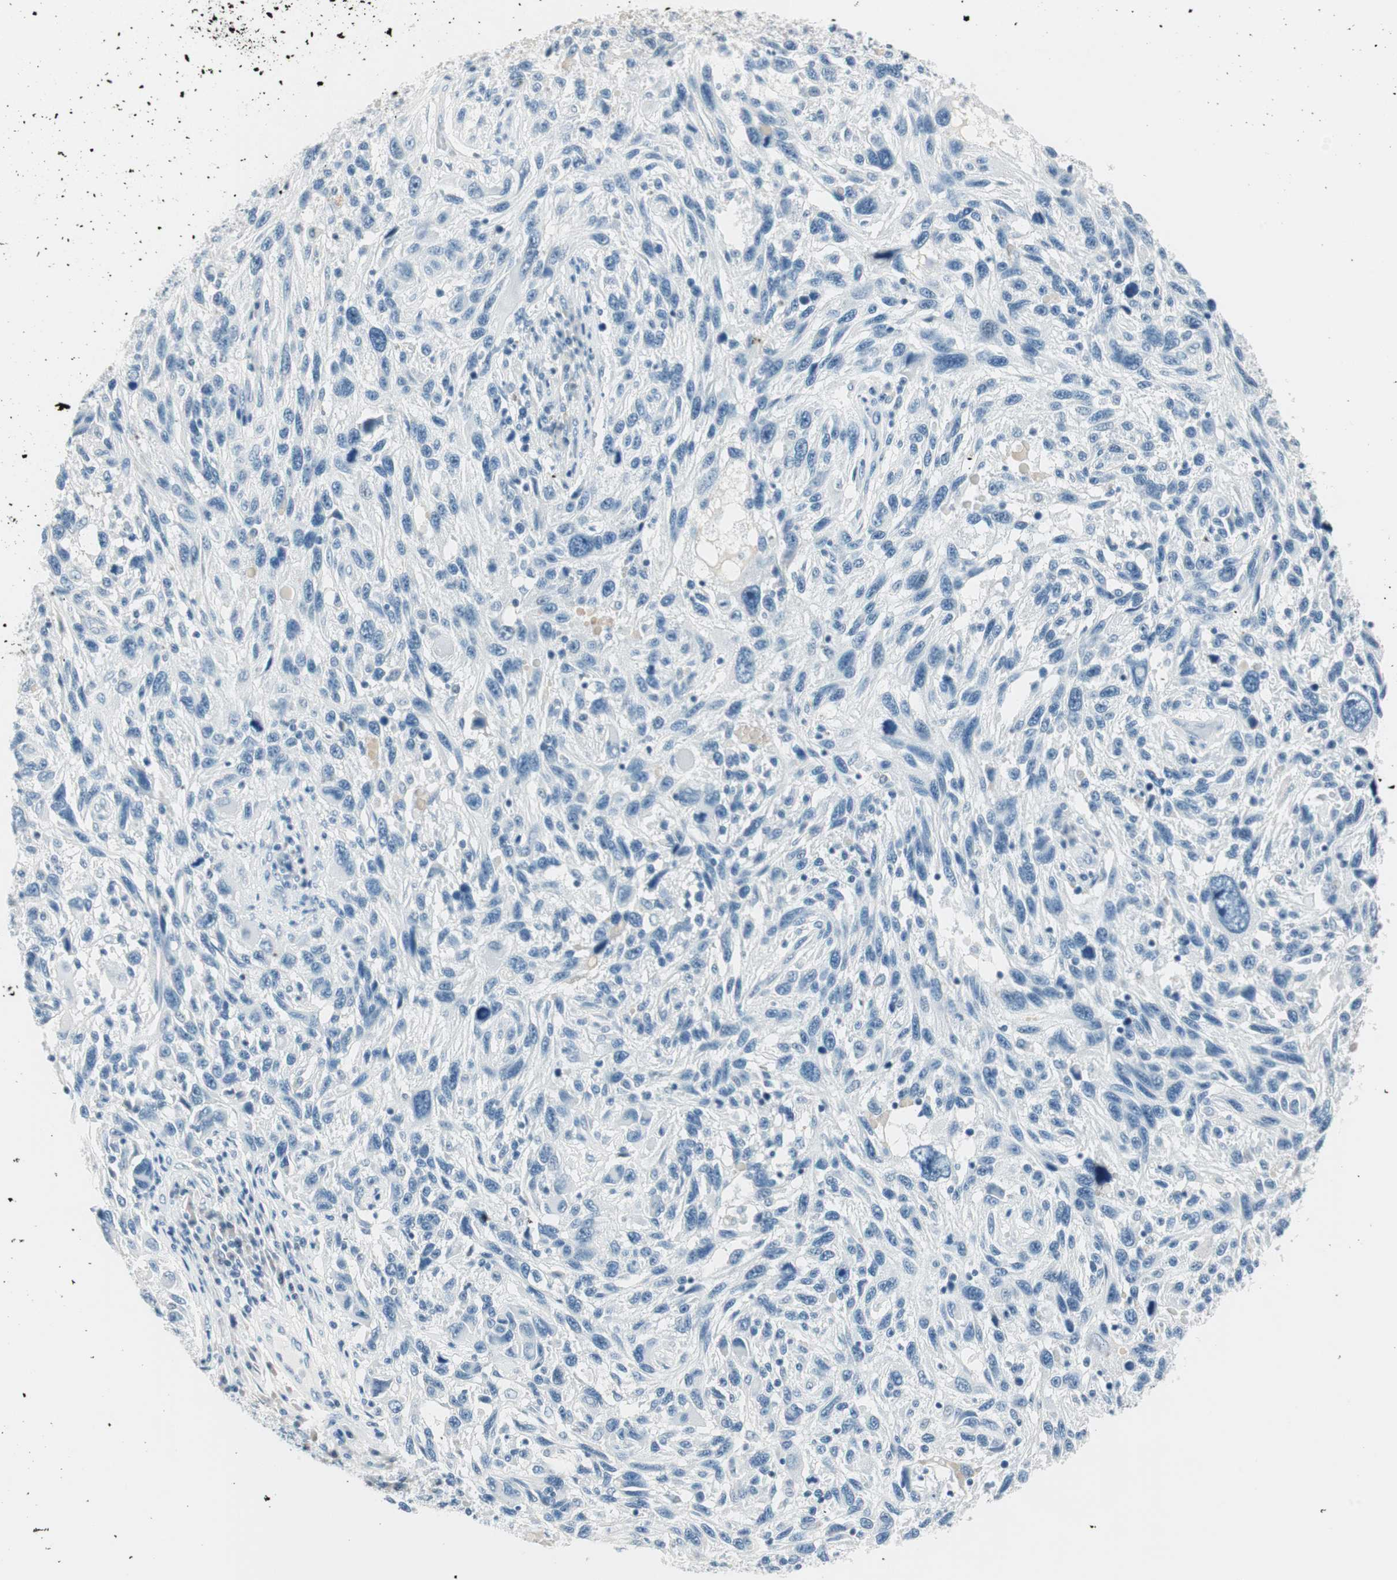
{"staining": {"intensity": "negative", "quantity": "none", "location": "none"}, "tissue": "melanoma", "cell_type": "Tumor cells", "image_type": "cancer", "snomed": [{"axis": "morphology", "description": "Malignant melanoma, NOS"}, {"axis": "topography", "description": "Skin"}], "caption": "This is an IHC histopathology image of human malignant melanoma. There is no positivity in tumor cells.", "gene": "HOXB13", "patient": {"sex": "male", "age": 53}}